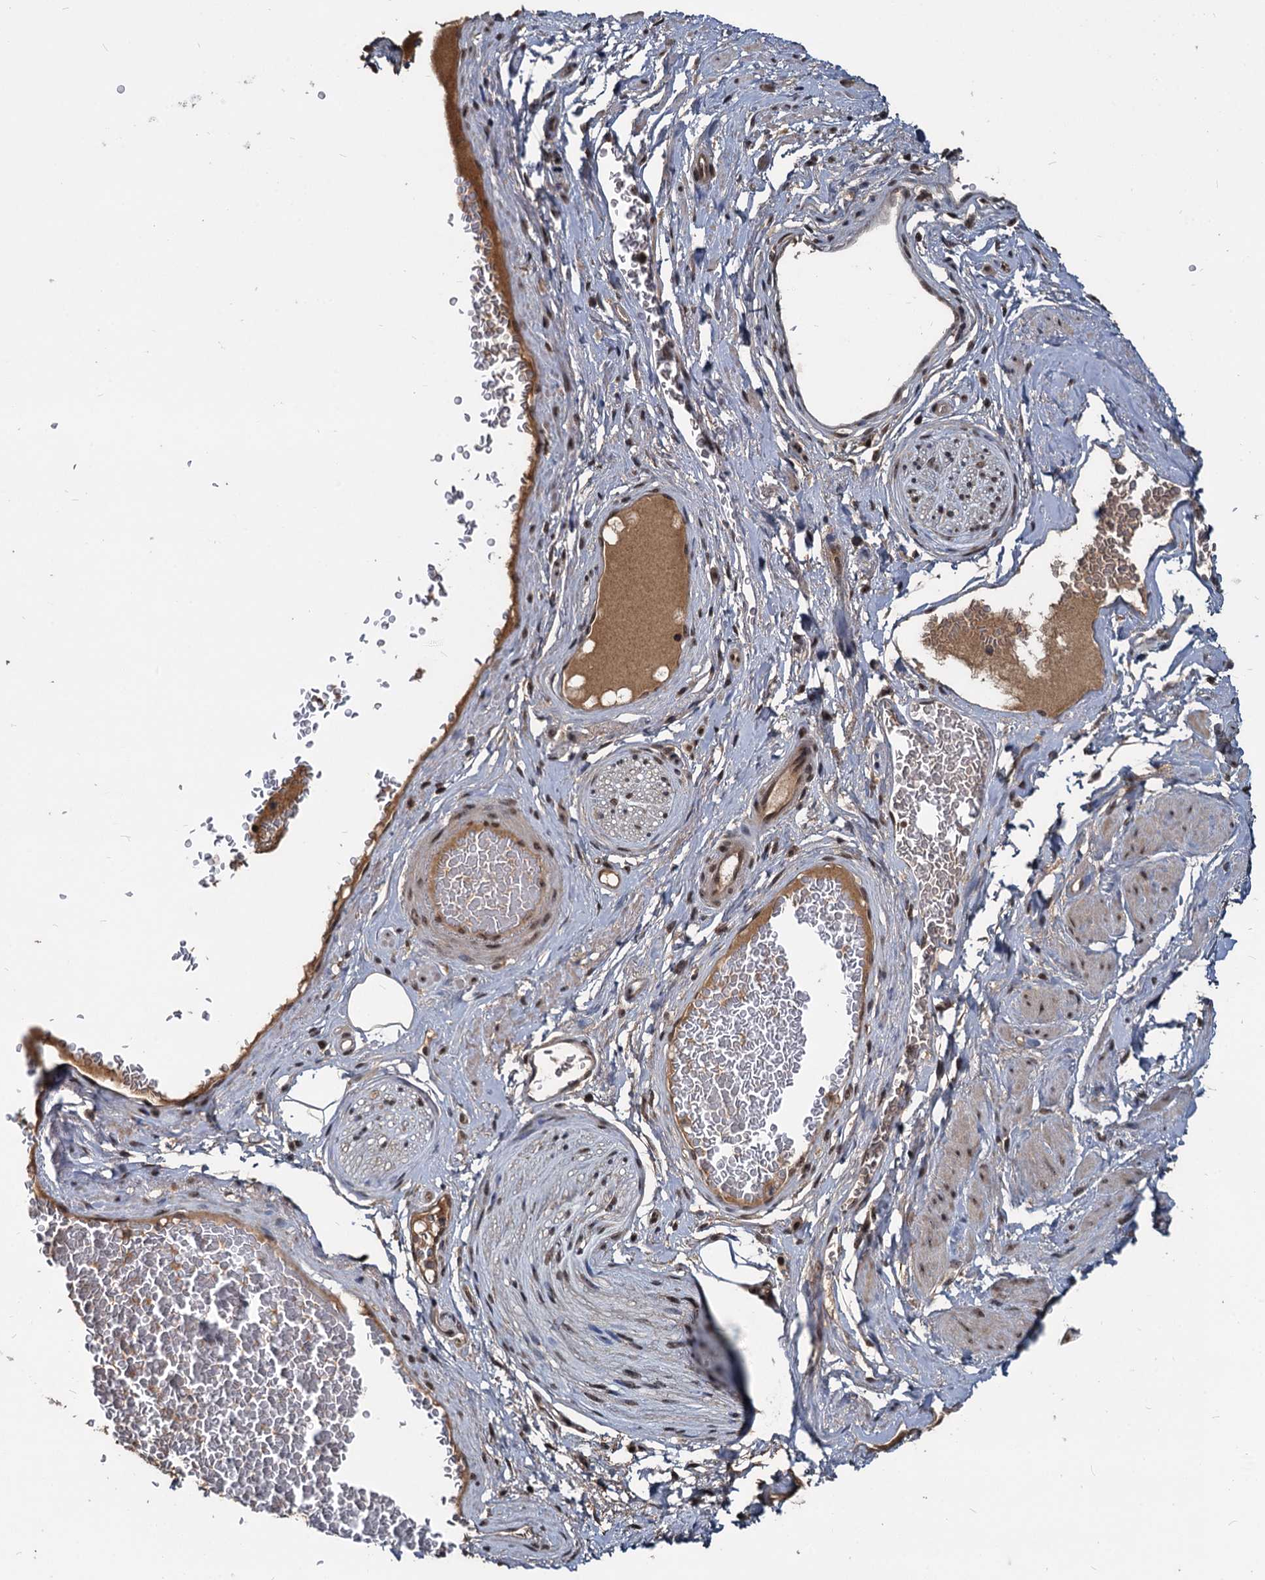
{"staining": {"intensity": "moderate", "quantity": ">75%", "location": "nuclear"}, "tissue": "soft tissue", "cell_type": "Fibroblasts", "image_type": "normal", "snomed": [{"axis": "morphology", "description": "Normal tissue, NOS"}, {"axis": "morphology", "description": "Adenocarcinoma, NOS"}, {"axis": "topography", "description": "Rectum"}, {"axis": "topography", "description": "Vagina"}, {"axis": "topography", "description": "Peripheral nerve tissue"}], "caption": "Protein expression analysis of normal soft tissue reveals moderate nuclear staining in approximately >75% of fibroblasts. The protein is stained brown, and the nuclei are stained in blue (DAB IHC with brightfield microscopy, high magnification).", "gene": "FAM216B", "patient": {"sex": "female", "age": 71}}